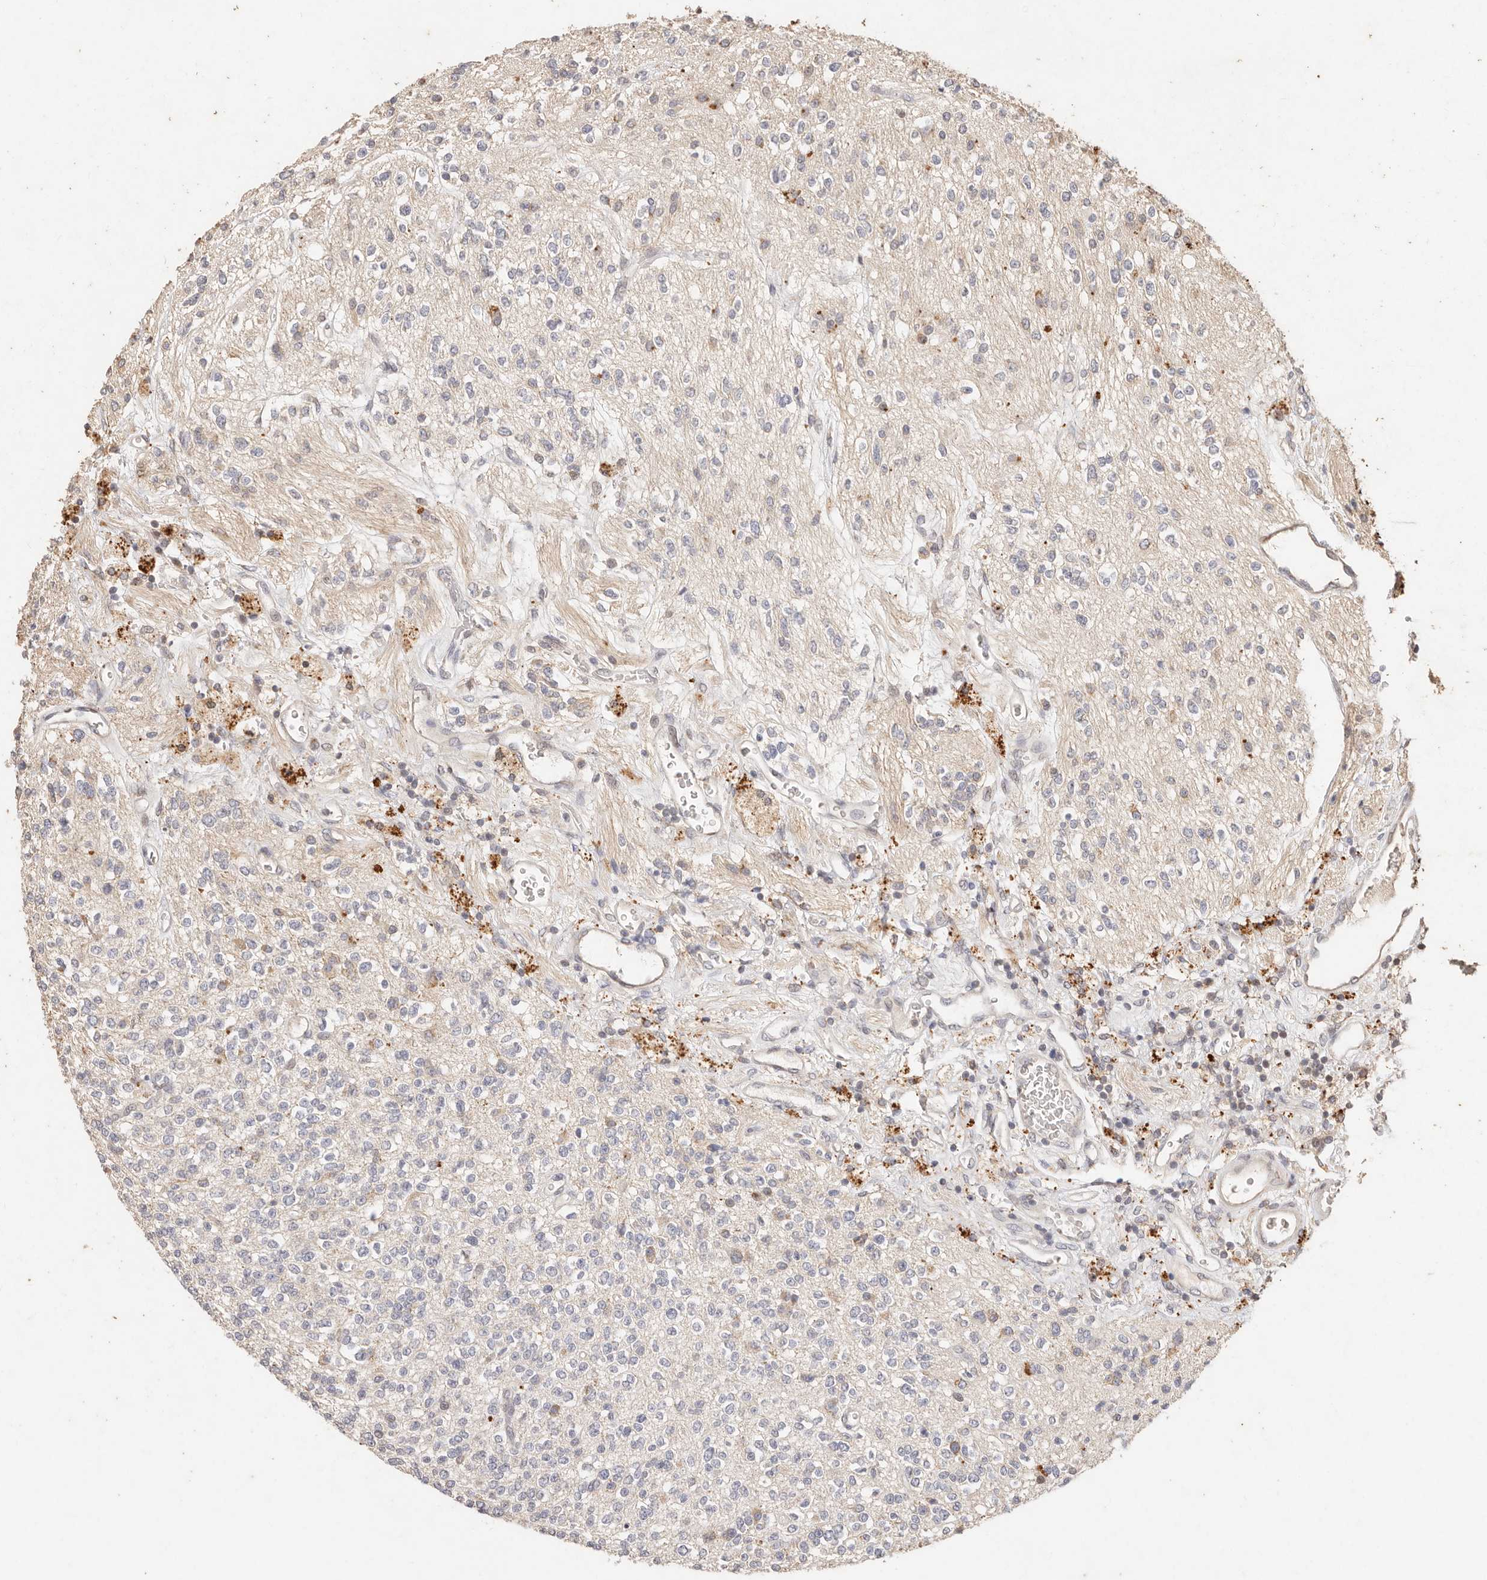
{"staining": {"intensity": "negative", "quantity": "none", "location": "none"}, "tissue": "glioma", "cell_type": "Tumor cells", "image_type": "cancer", "snomed": [{"axis": "morphology", "description": "Glioma, malignant, High grade"}, {"axis": "topography", "description": "Brain"}], "caption": "This is a histopathology image of immunohistochemistry (IHC) staining of glioma, which shows no staining in tumor cells.", "gene": "KIF9", "patient": {"sex": "male", "age": 34}}